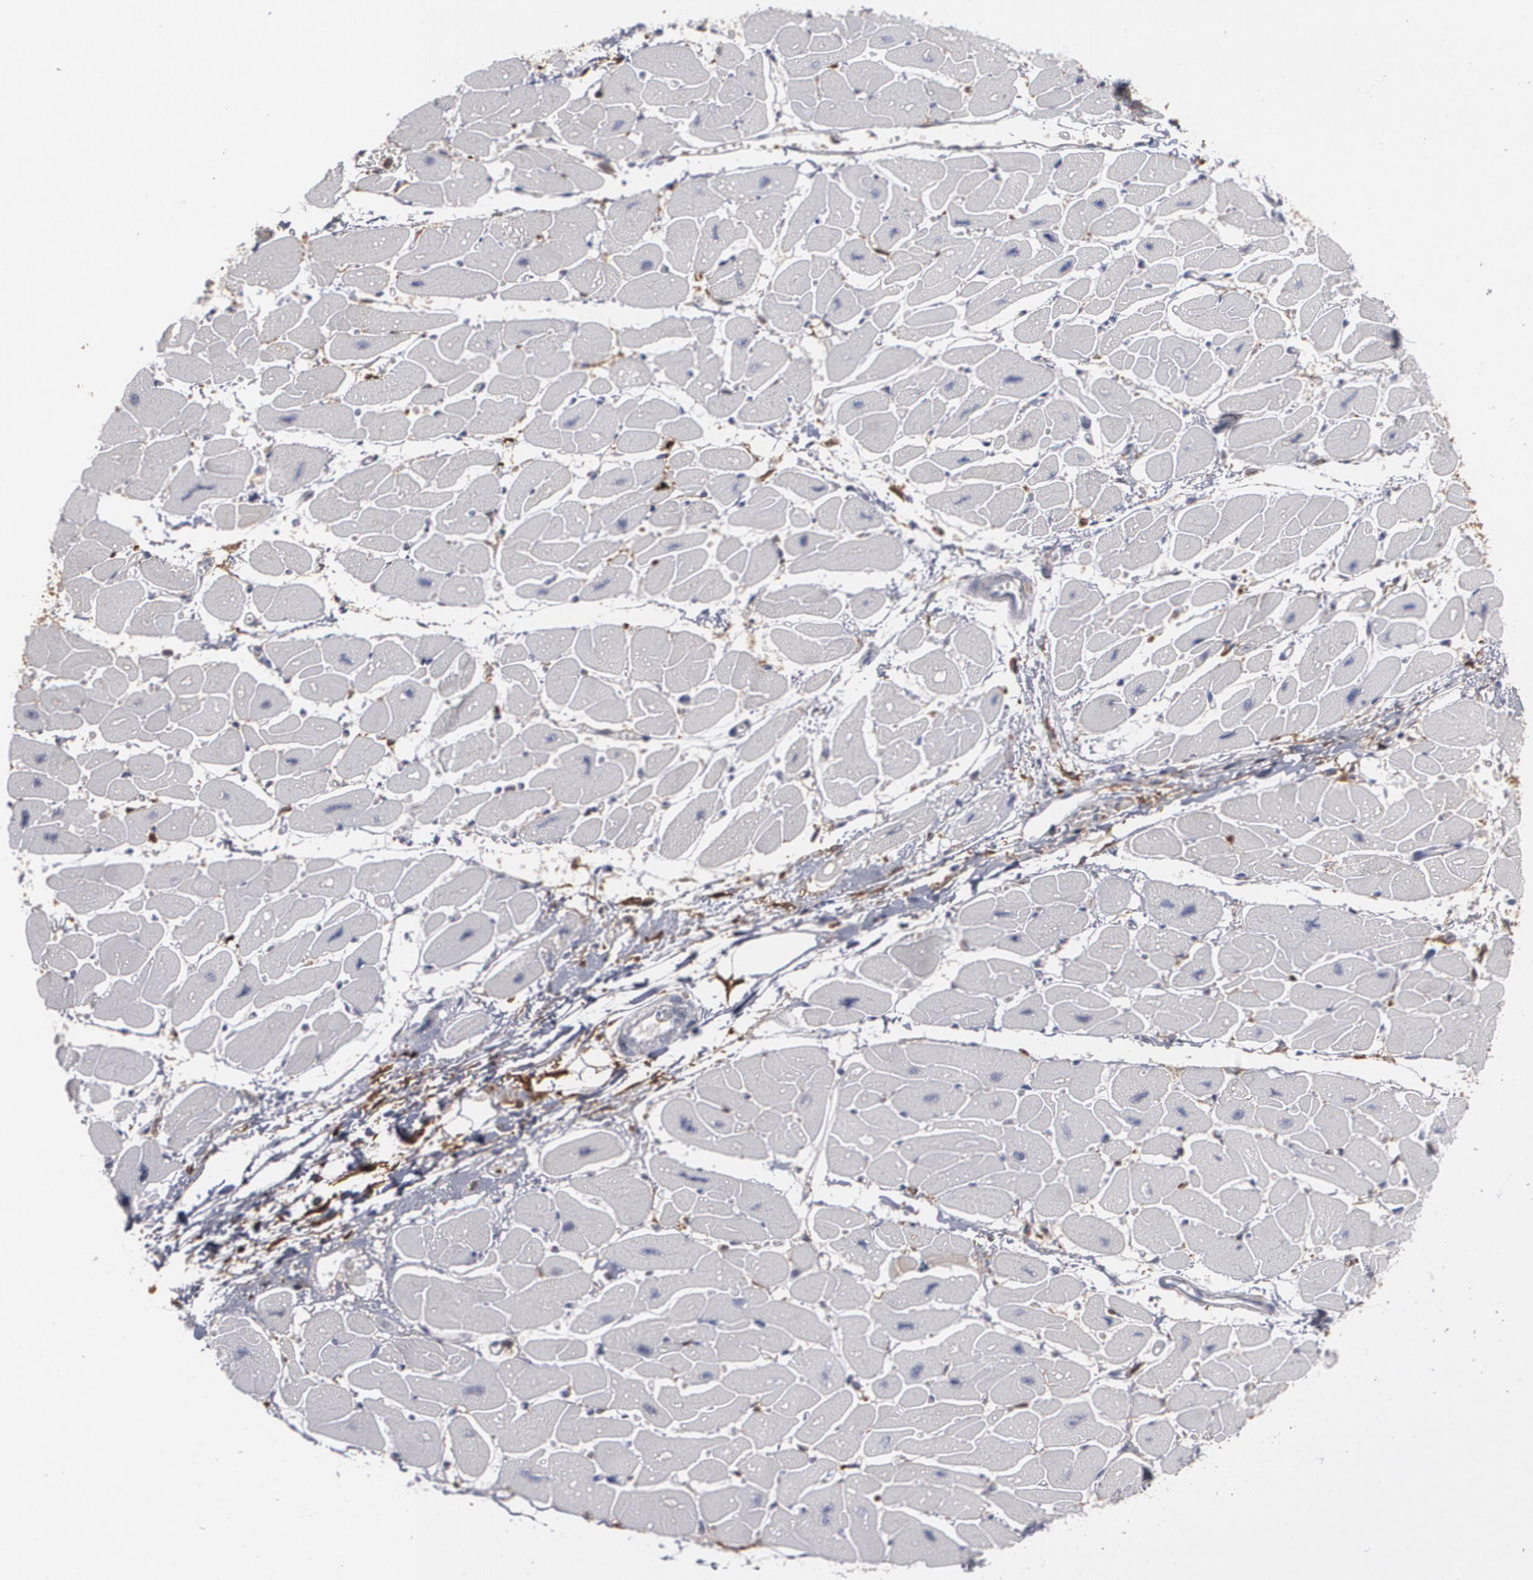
{"staining": {"intensity": "weak", "quantity": "<25%", "location": "nuclear"}, "tissue": "heart muscle", "cell_type": "Cardiomyocytes", "image_type": "normal", "snomed": [{"axis": "morphology", "description": "Normal tissue, NOS"}, {"axis": "topography", "description": "Heart"}], "caption": "DAB immunohistochemical staining of normal heart muscle demonstrates no significant expression in cardiomyocytes.", "gene": "ODC1", "patient": {"sex": "female", "age": 54}}